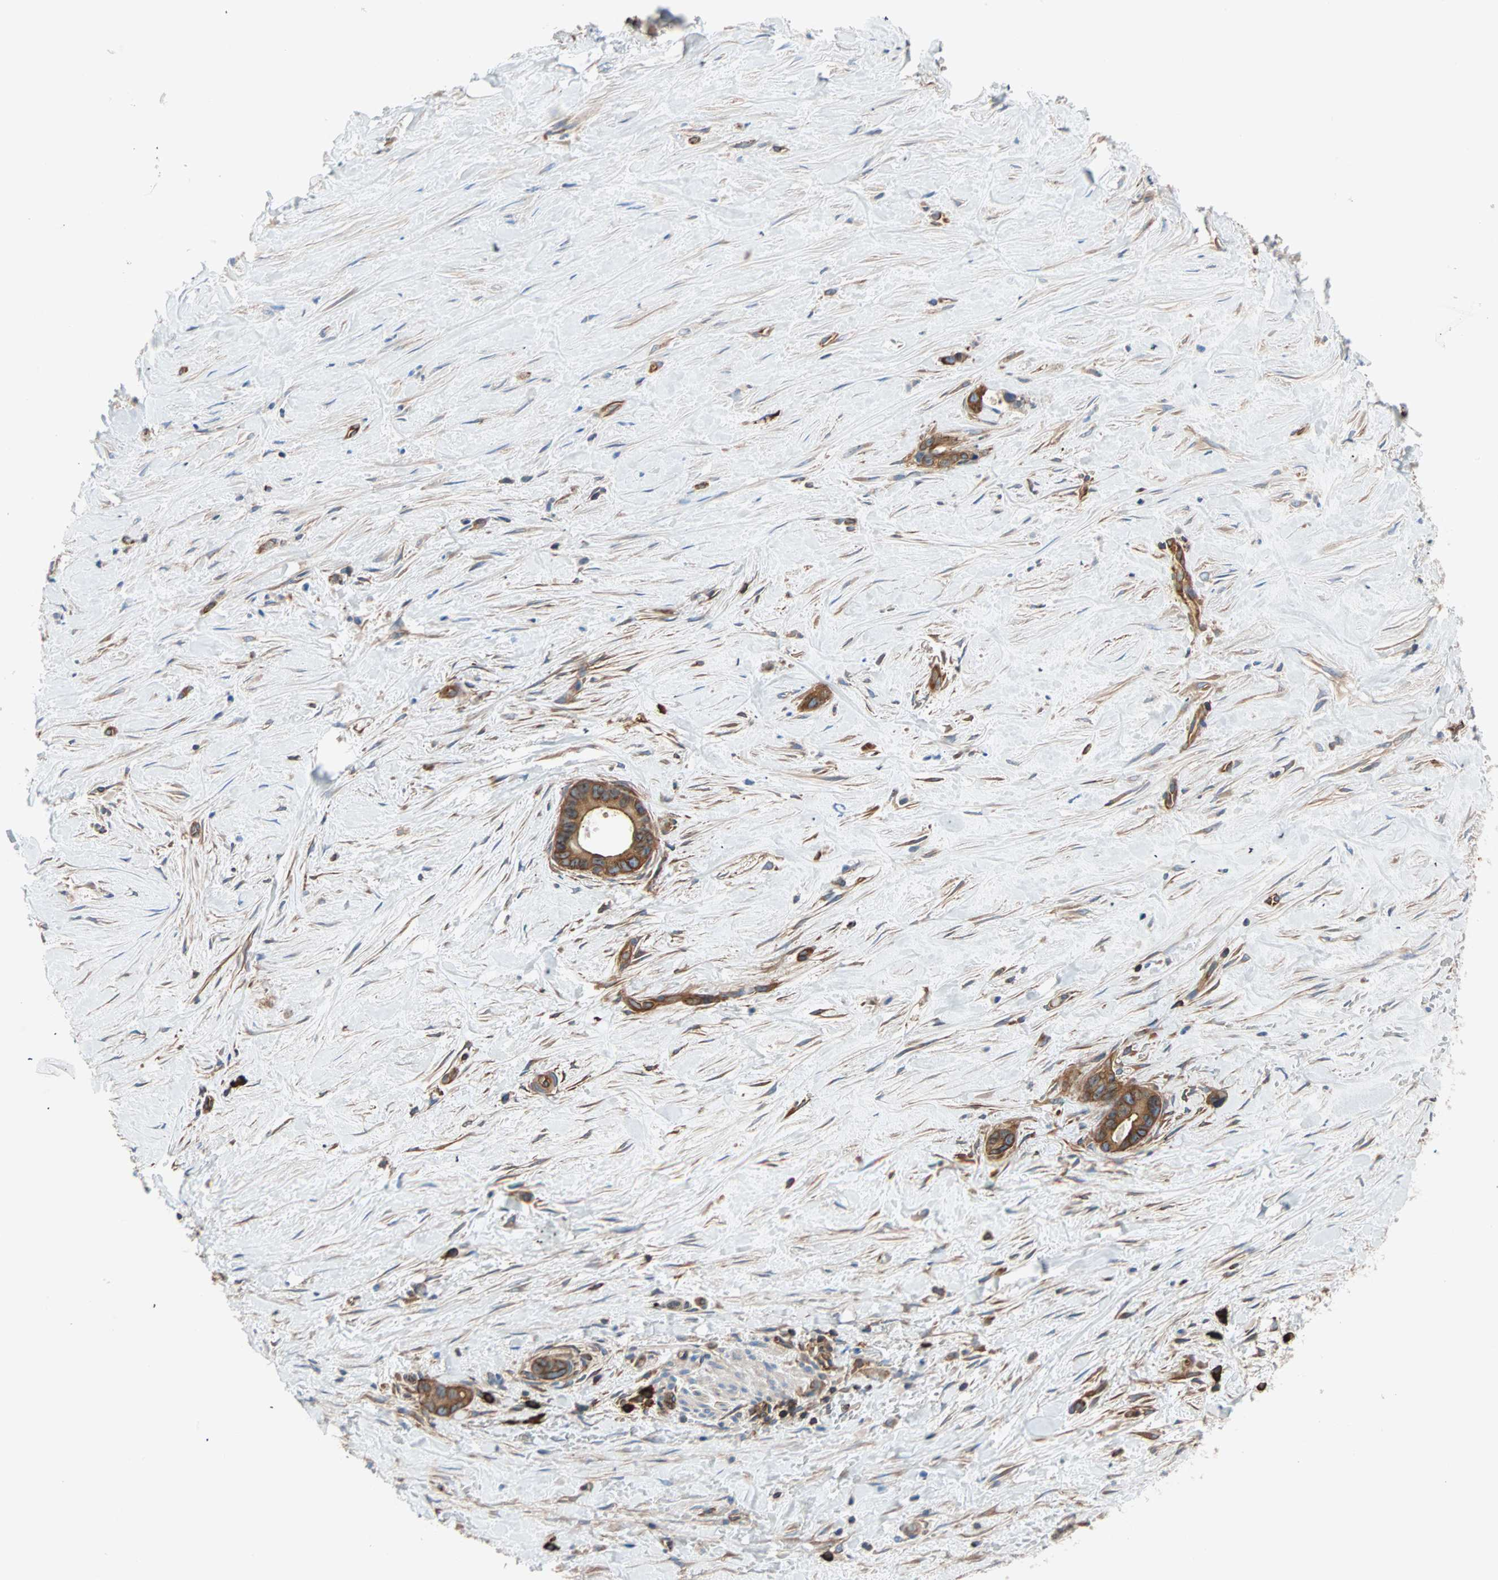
{"staining": {"intensity": "strong", "quantity": ">75%", "location": "cytoplasmic/membranous"}, "tissue": "liver cancer", "cell_type": "Tumor cells", "image_type": "cancer", "snomed": [{"axis": "morphology", "description": "Cholangiocarcinoma"}, {"axis": "topography", "description": "Liver"}], "caption": "Human liver cancer (cholangiocarcinoma) stained with a protein marker demonstrates strong staining in tumor cells.", "gene": "EEF2", "patient": {"sex": "female", "age": 55}}